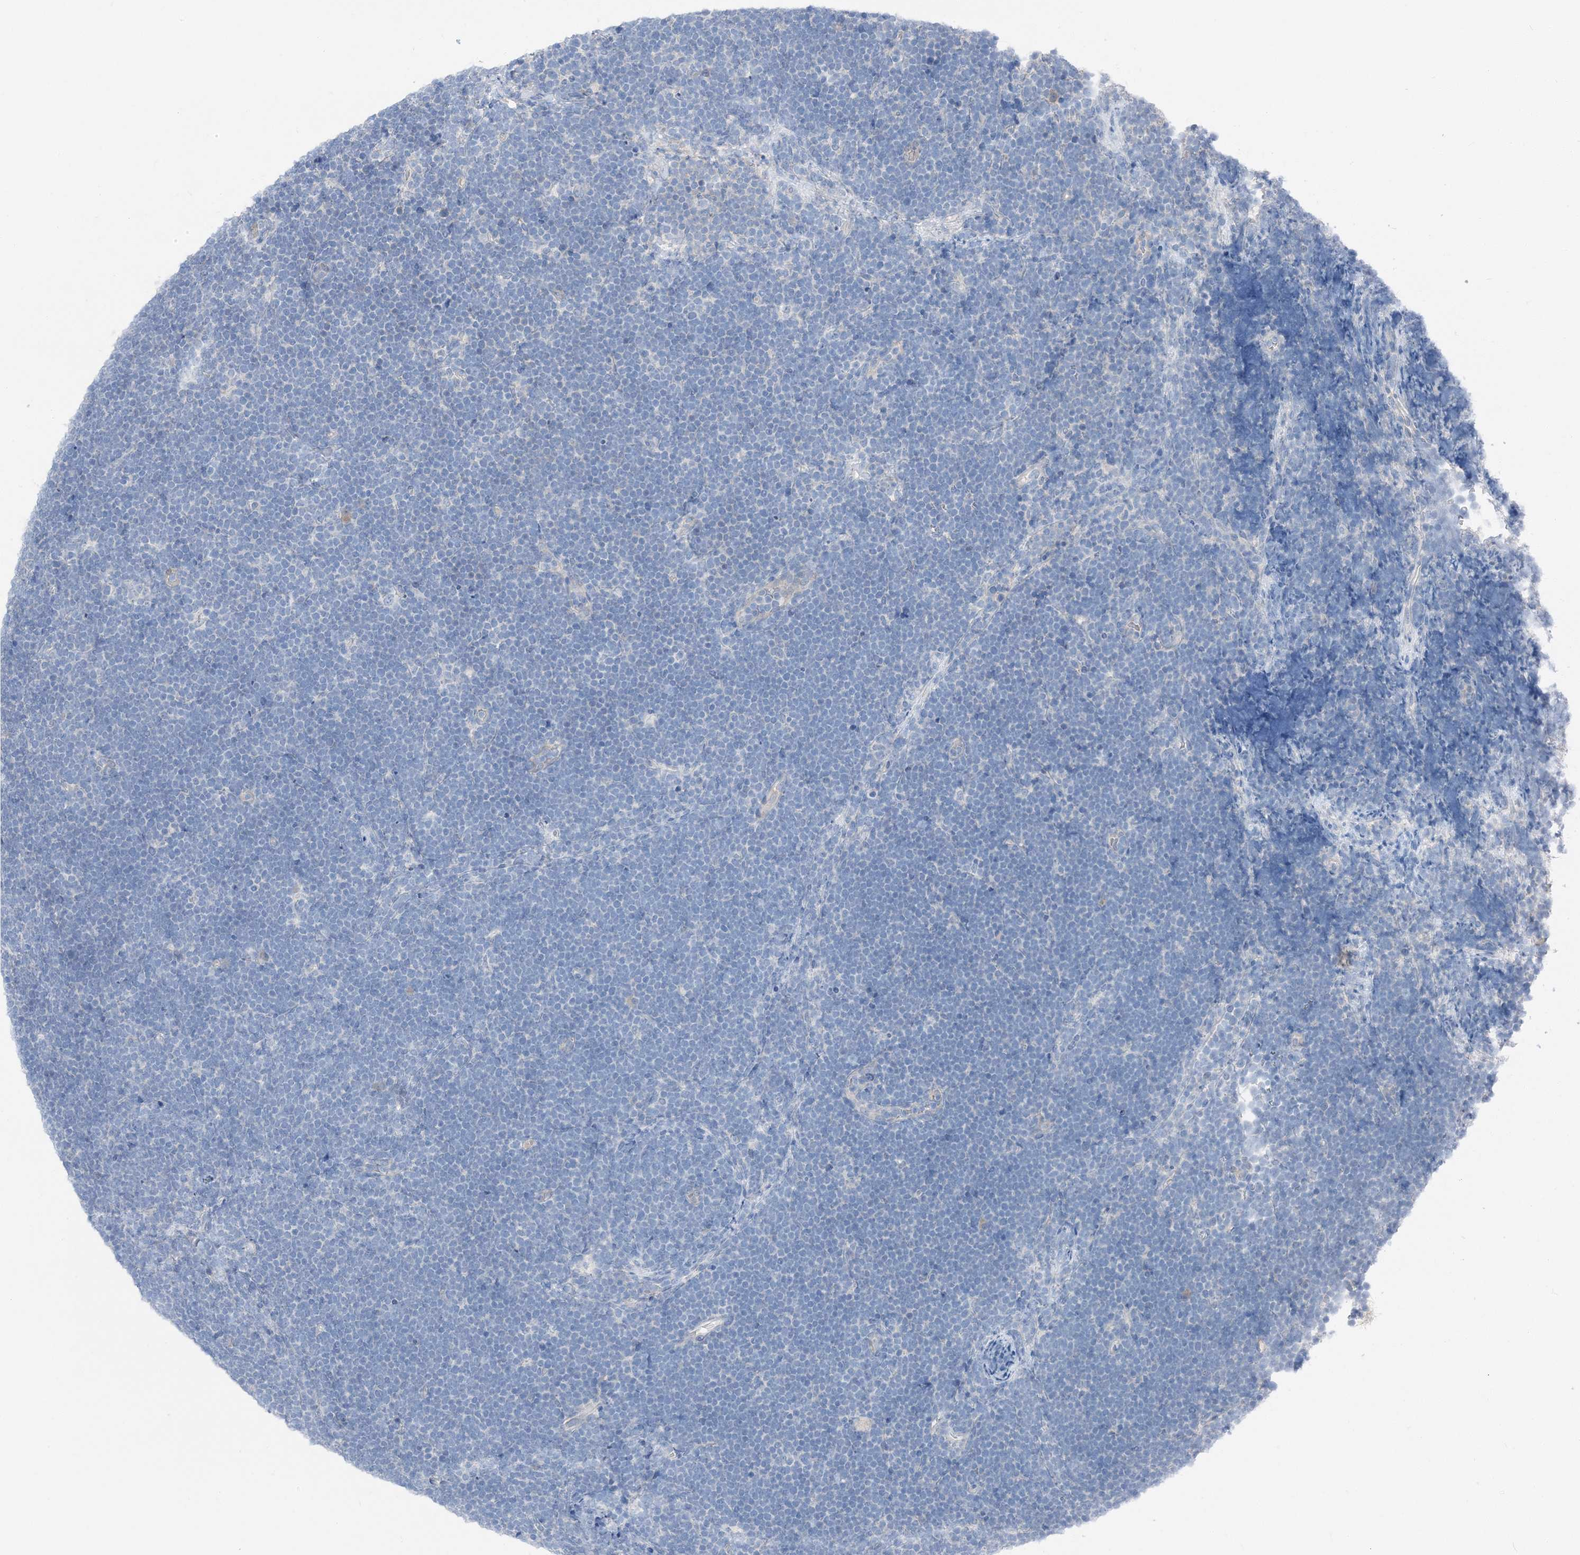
{"staining": {"intensity": "negative", "quantity": "none", "location": "none"}, "tissue": "lymphoma", "cell_type": "Tumor cells", "image_type": "cancer", "snomed": [{"axis": "morphology", "description": "Malignant lymphoma, non-Hodgkin's type, High grade"}, {"axis": "topography", "description": "Lymph node"}], "caption": "Histopathology image shows no significant protein positivity in tumor cells of lymphoma.", "gene": "NCOA7", "patient": {"sex": "male", "age": 13}}